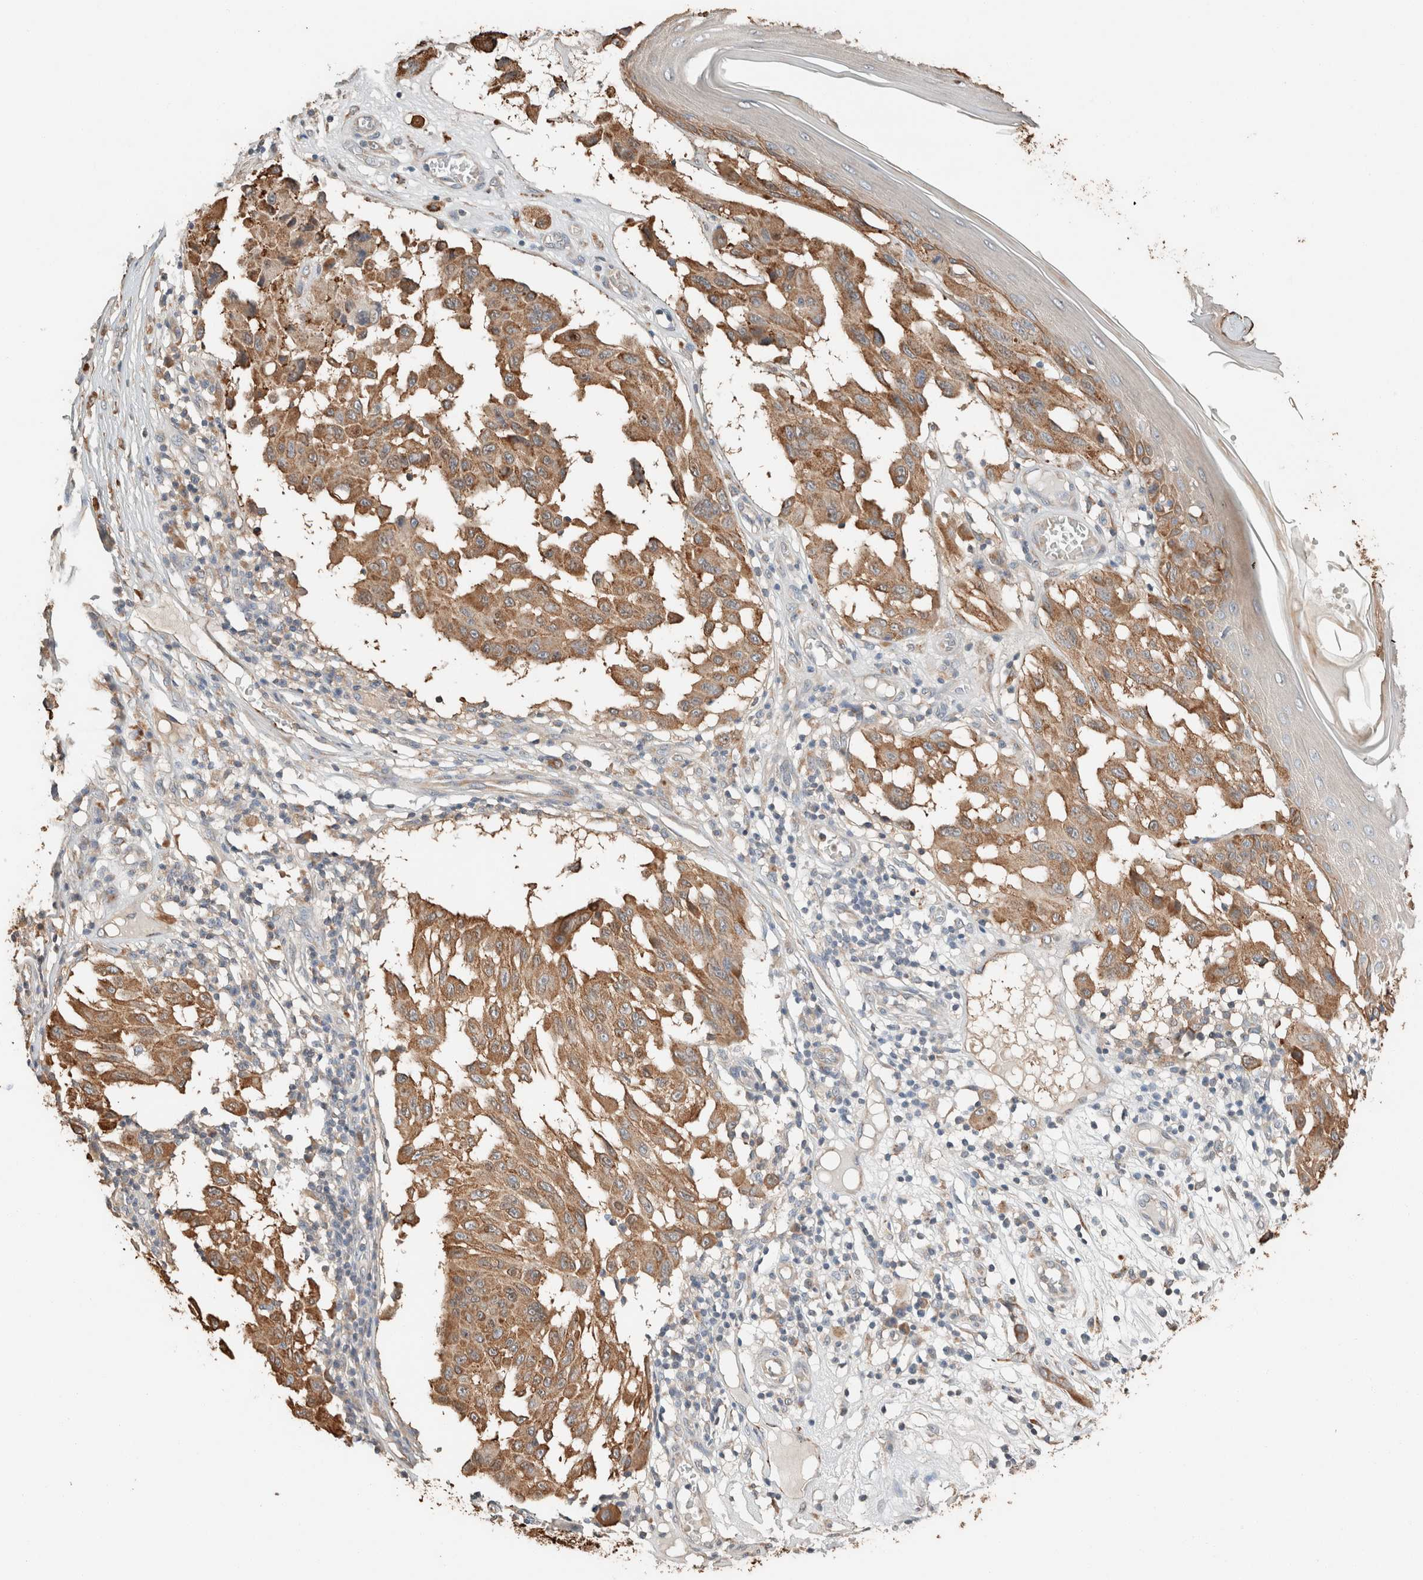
{"staining": {"intensity": "moderate", "quantity": ">75%", "location": "cytoplasmic/membranous"}, "tissue": "melanoma", "cell_type": "Tumor cells", "image_type": "cancer", "snomed": [{"axis": "morphology", "description": "Malignant melanoma, NOS"}, {"axis": "topography", "description": "Skin"}], "caption": "Brown immunohistochemical staining in human malignant melanoma displays moderate cytoplasmic/membranous expression in approximately >75% of tumor cells. The protein is stained brown, and the nuclei are stained in blue (DAB (3,3'-diaminobenzidine) IHC with brightfield microscopy, high magnification).", "gene": "TUBD1", "patient": {"sex": "male", "age": 30}}